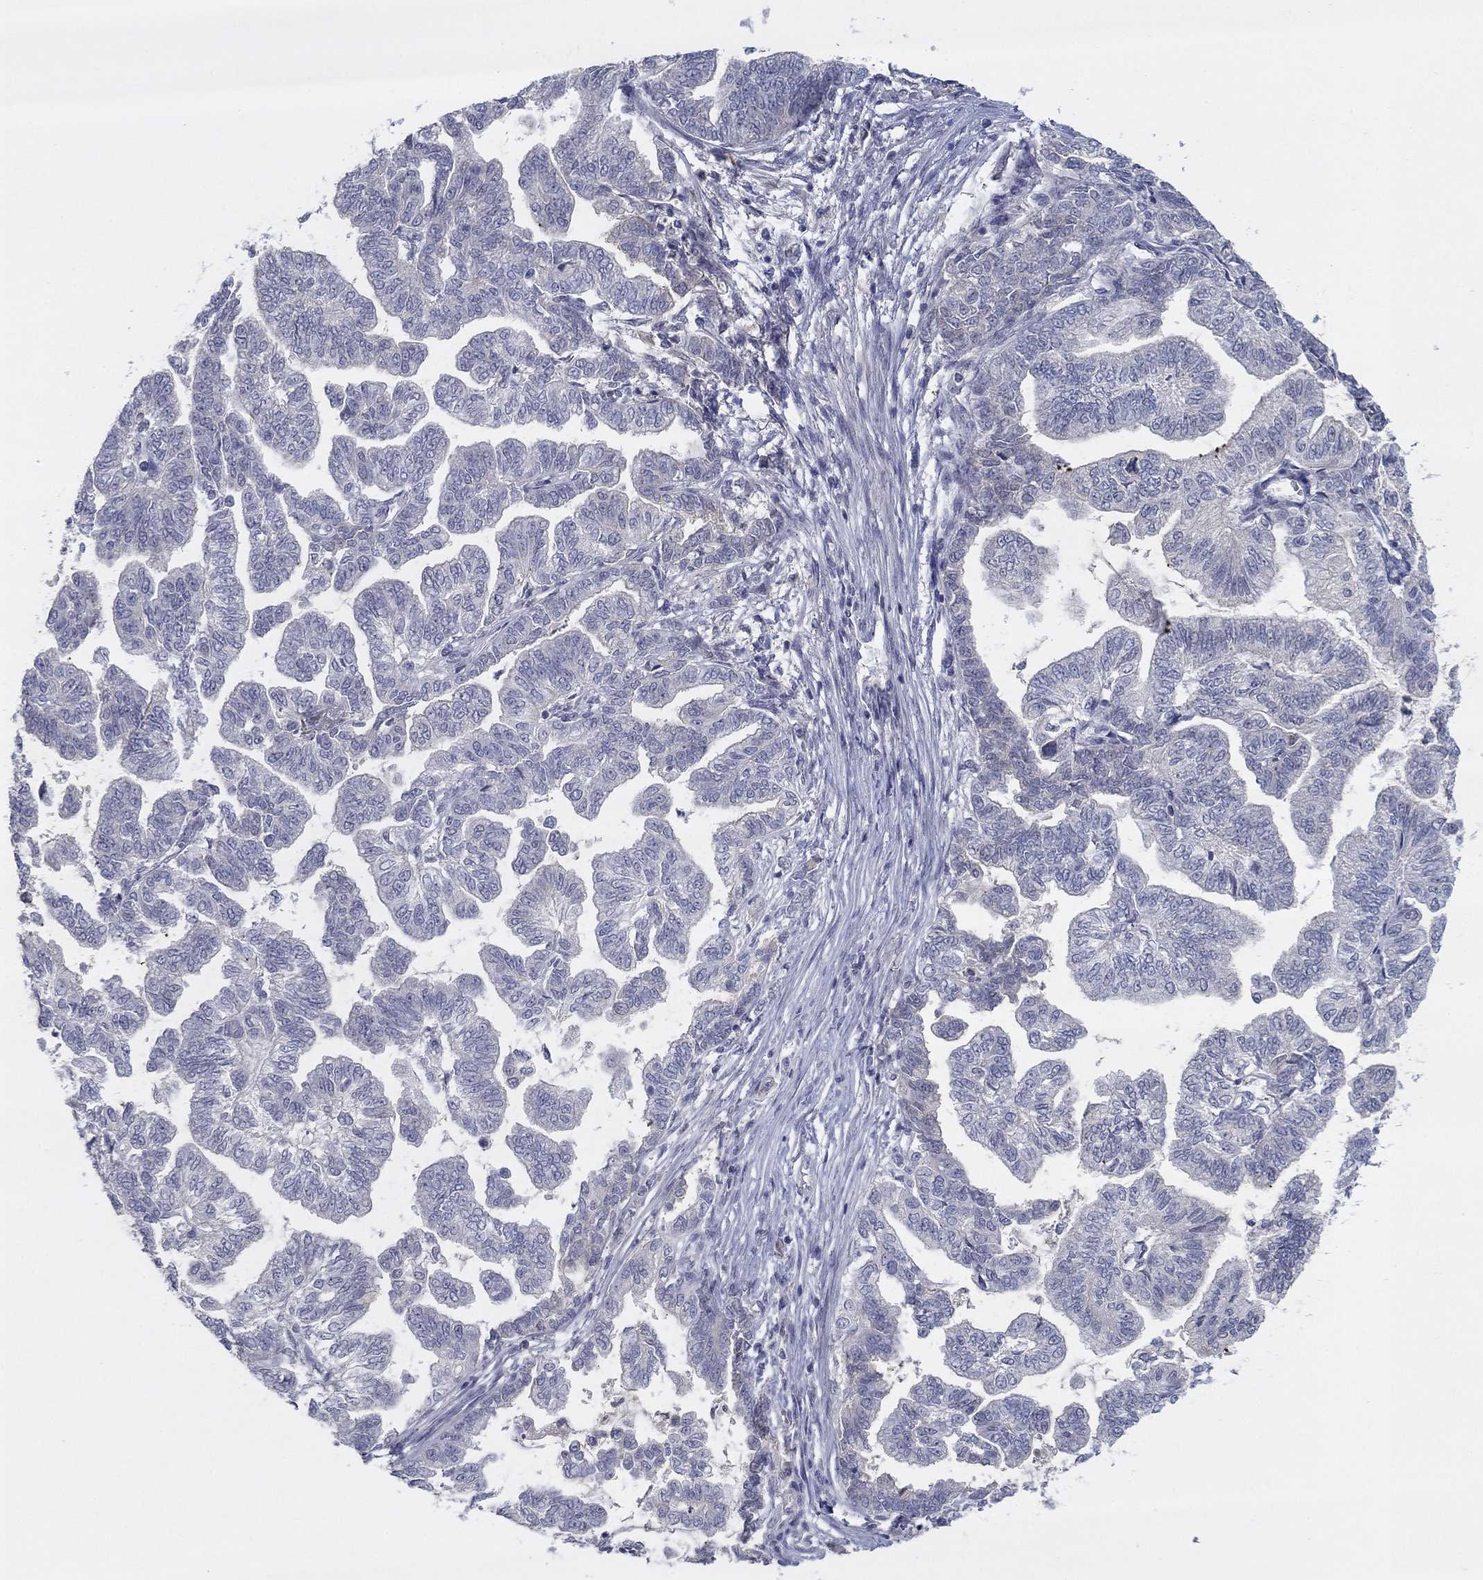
{"staining": {"intensity": "negative", "quantity": "none", "location": "none"}, "tissue": "stomach cancer", "cell_type": "Tumor cells", "image_type": "cancer", "snomed": [{"axis": "morphology", "description": "Adenocarcinoma, NOS"}, {"axis": "topography", "description": "Stomach"}], "caption": "Photomicrograph shows no protein expression in tumor cells of stomach adenocarcinoma tissue. (DAB IHC with hematoxylin counter stain).", "gene": "AMN1", "patient": {"sex": "male", "age": 83}}